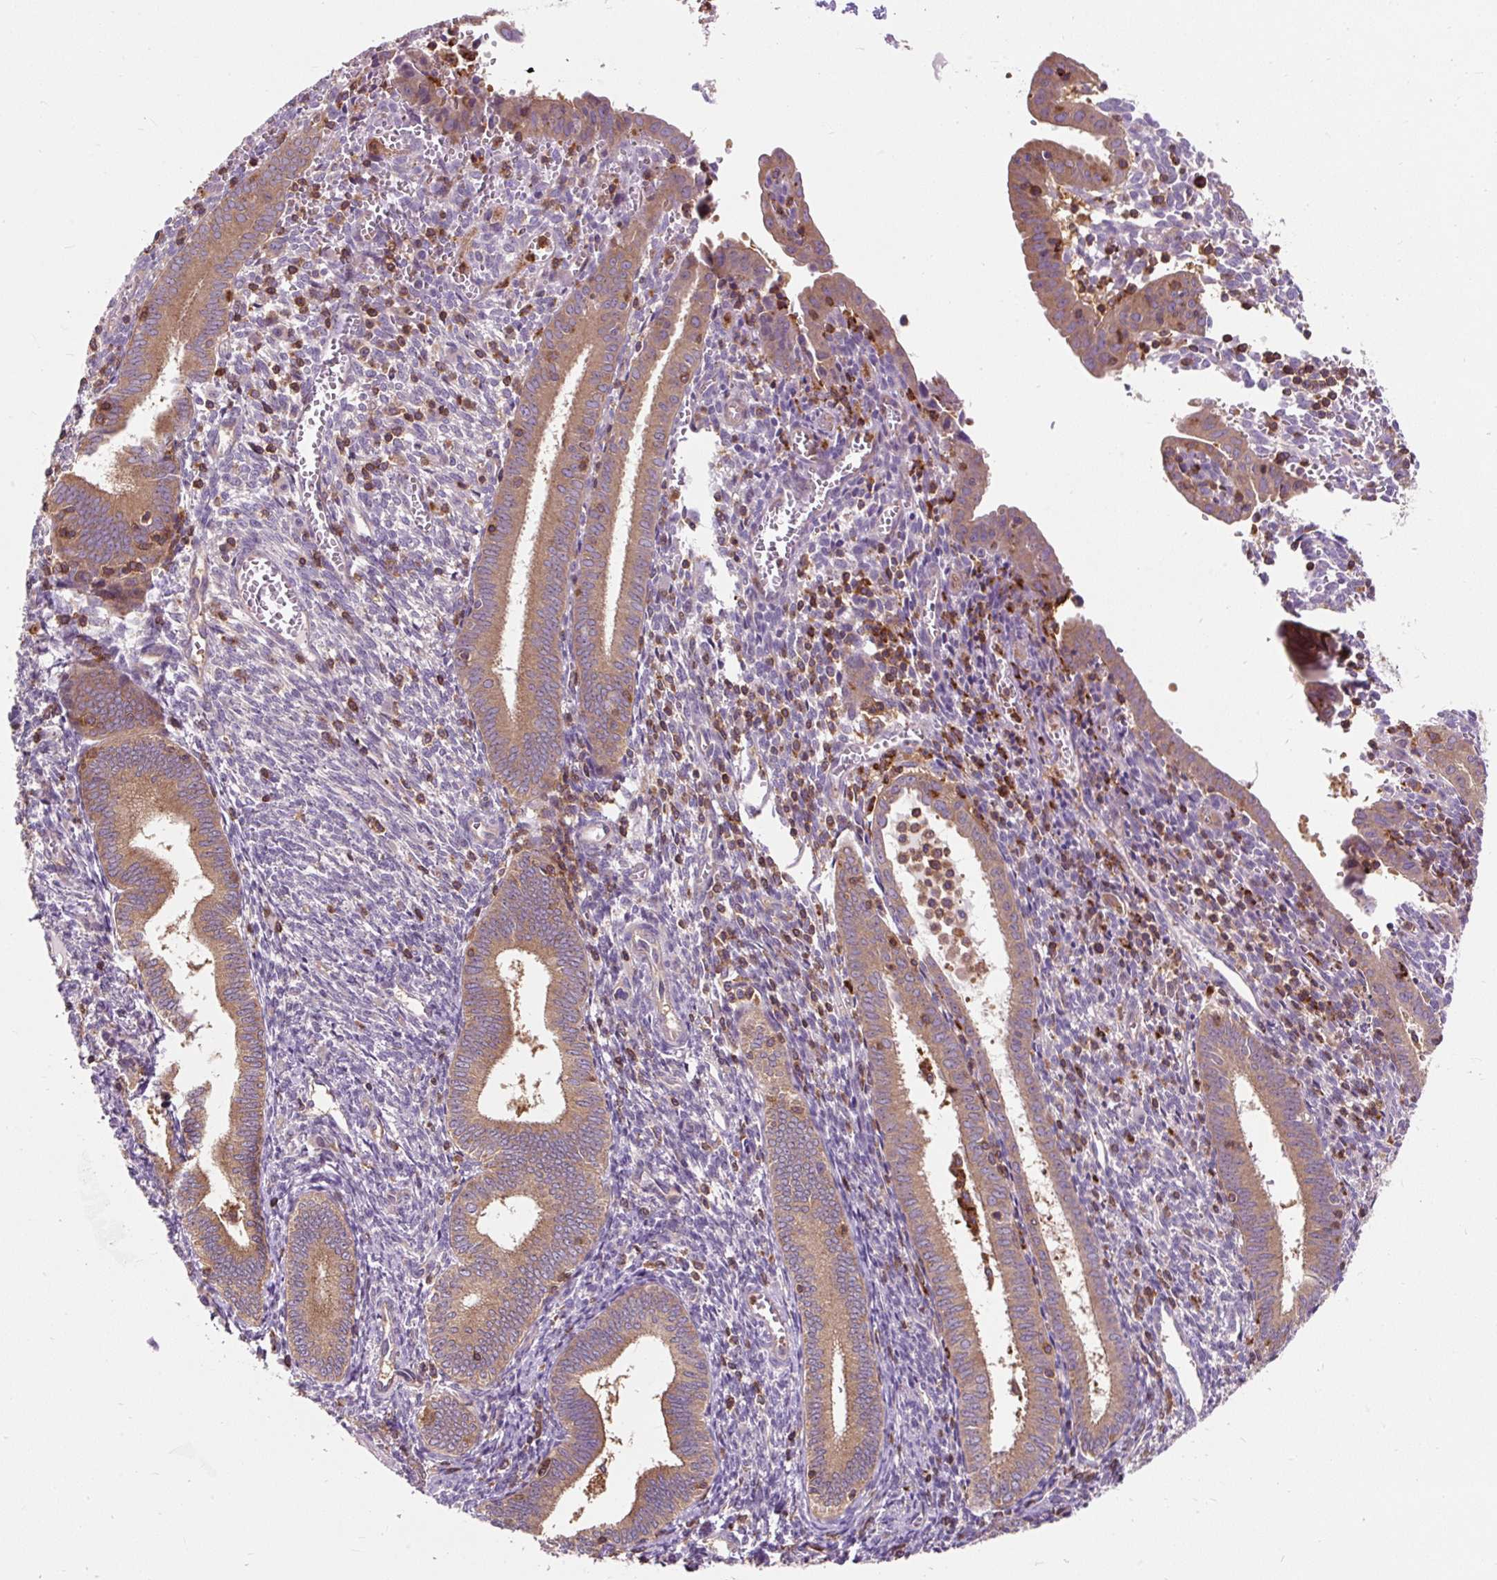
{"staining": {"intensity": "moderate", "quantity": "<25%", "location": "cytoplasmic/membranous"}, "tissue": "endometrium", "cell_type": "Cells in endometrial stroma", "image_type": "normal", "snomed": [{"axis": "morphology", "description": "Normal tissue, NOS"}, {"axis": "topography", "description": "Endometrium"}], "caption": "This photomicrograph exhibits IHC staining of normal endometrium, with low moderate cytoplasmic/membranous expression in approximately <25% of cells in endometrial stroma.", "gene": "CISD3", "patient": {"sex": "female", "age": 41}}